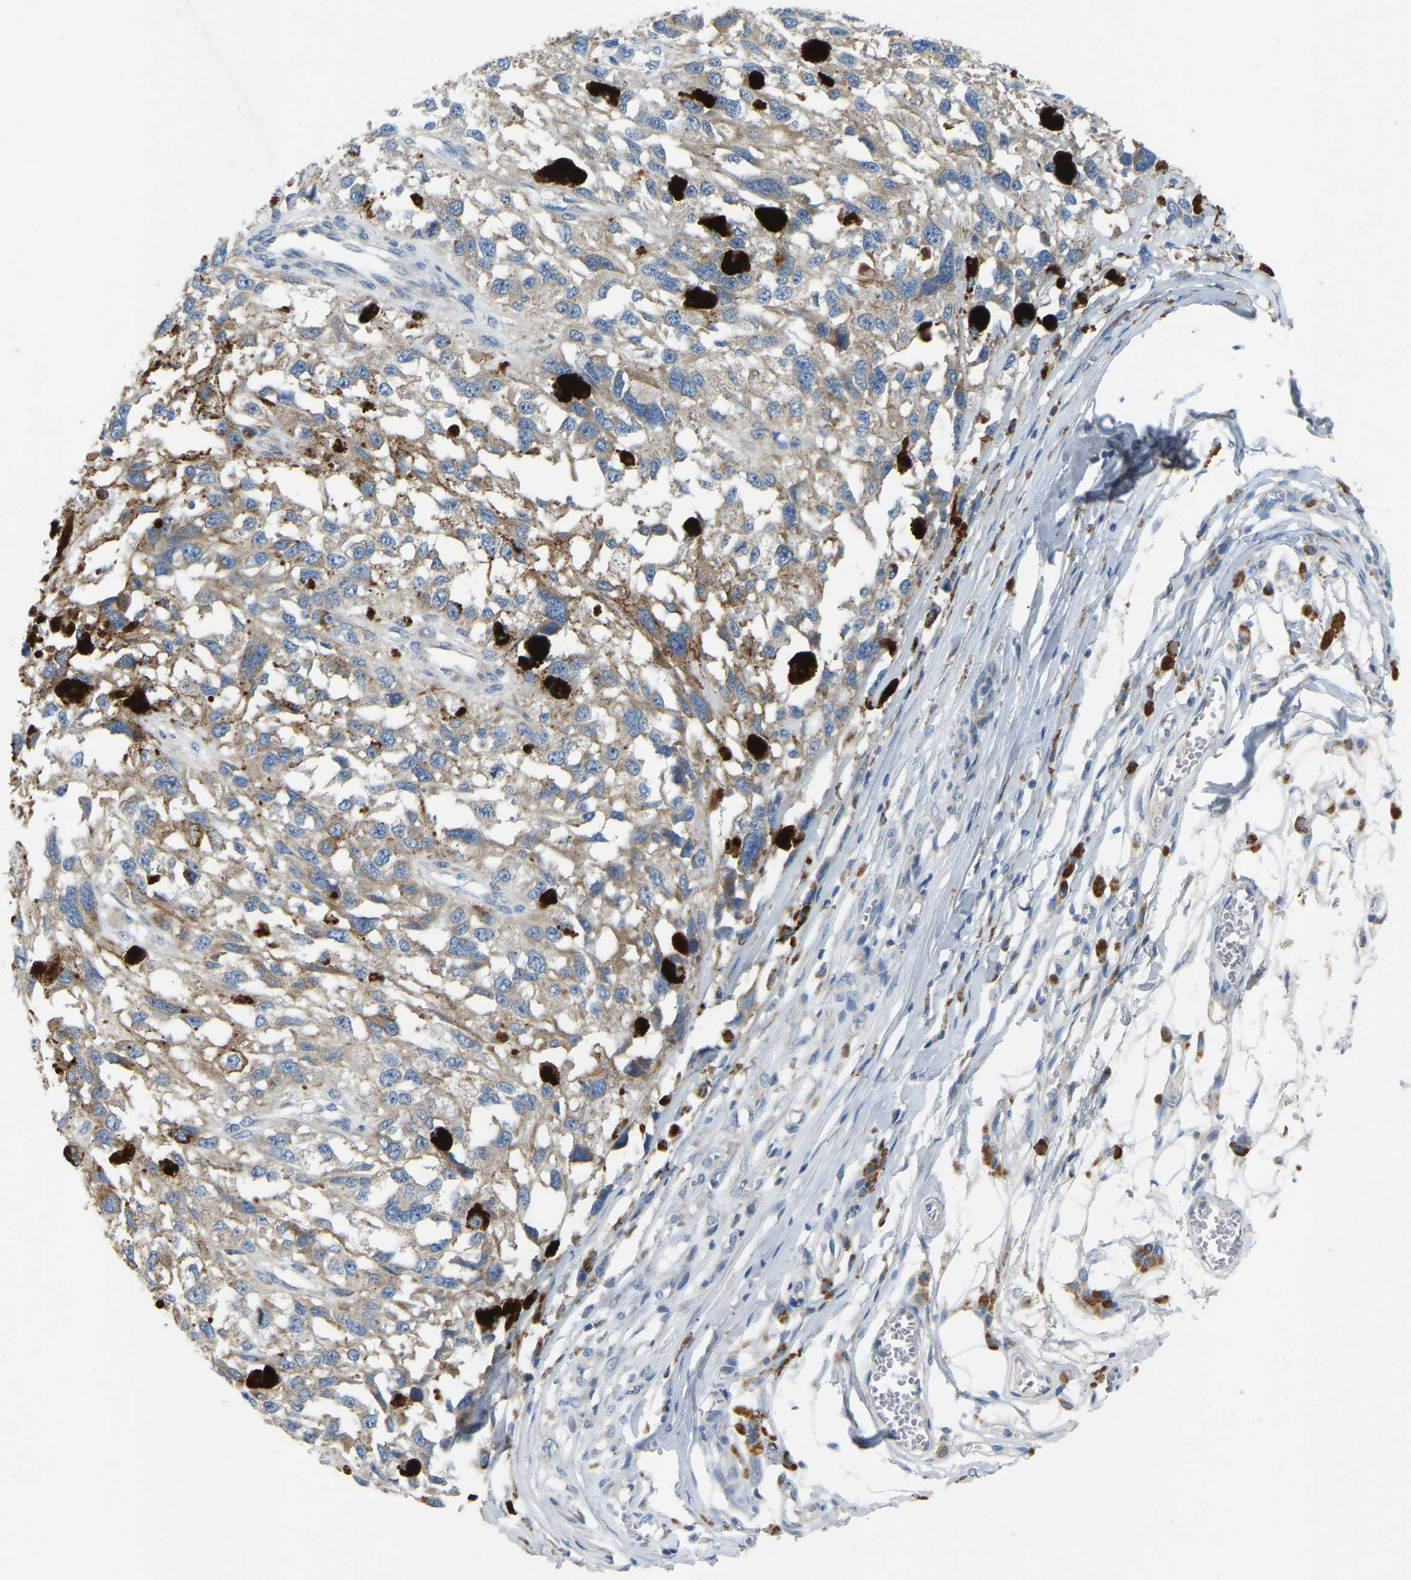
{"staining": {"intensity": "weak", "quantity": "<25%", "location": "cytoplasmic/membranous"}, "tissue": "melanoma", "cell_type": "Tumor cells", "image_type": "cancer", "snomed": [{"axis": "morphology", "description": "Malignant melanoma, Metastatic site"}, {"axis": "topography", "description": "Lymph node"}], "caption": "Tumor cells are negative for protein expression in human melanoma.", "gene": "PARL", "patient": {"sex": "male", "age": 59}}